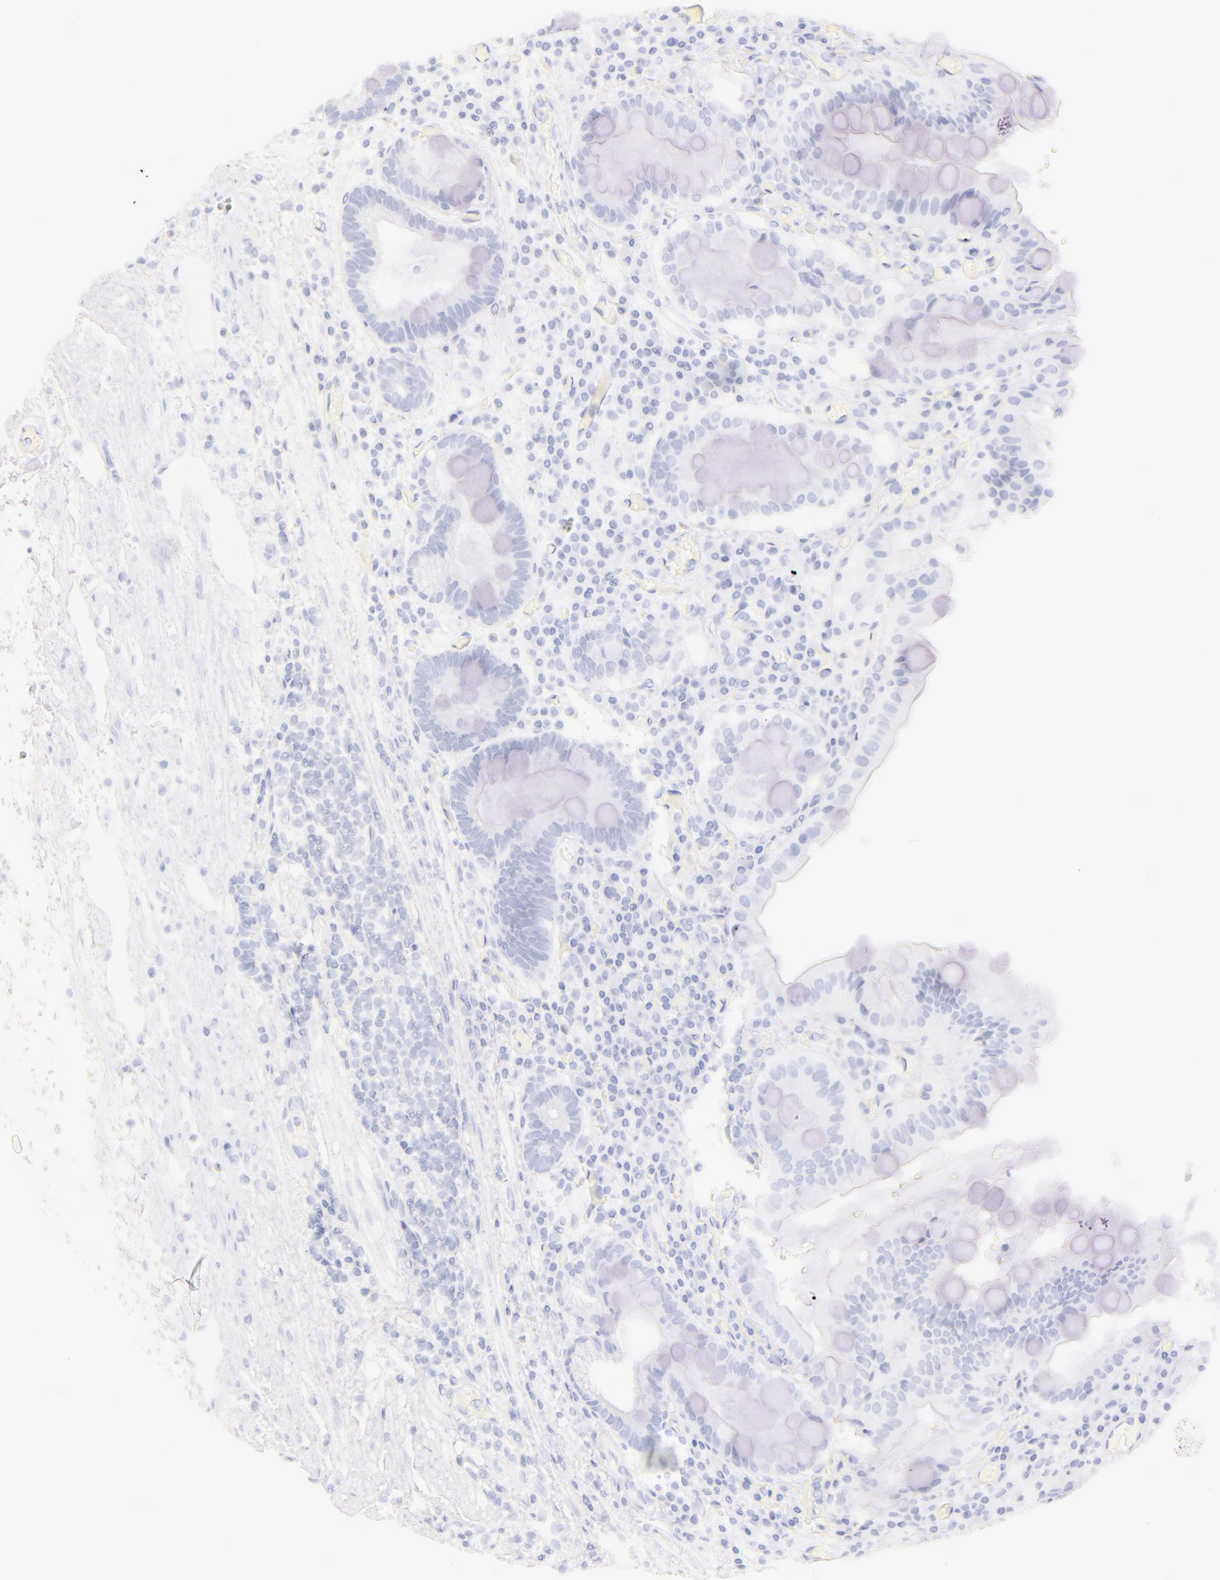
{"staining": {"intensity": "negative", "quantity": "none", "location": "none"}, "tissue": "stomach", "cell_type": "Glandular cells", "image_type": "normal", "snomed": [{"axis": "morphology", "description": "Normal tissue, NOS"}, {"axis": "topography", "description": "Stomach, lower"}, {"axis": "topography", "description": "Duodenum"}], "caption": "An image of stomach stained for a protein reveals no brown staining in glandular cells.", "gene": "CD44", "patient": {"sex": "male", "age": 84}}